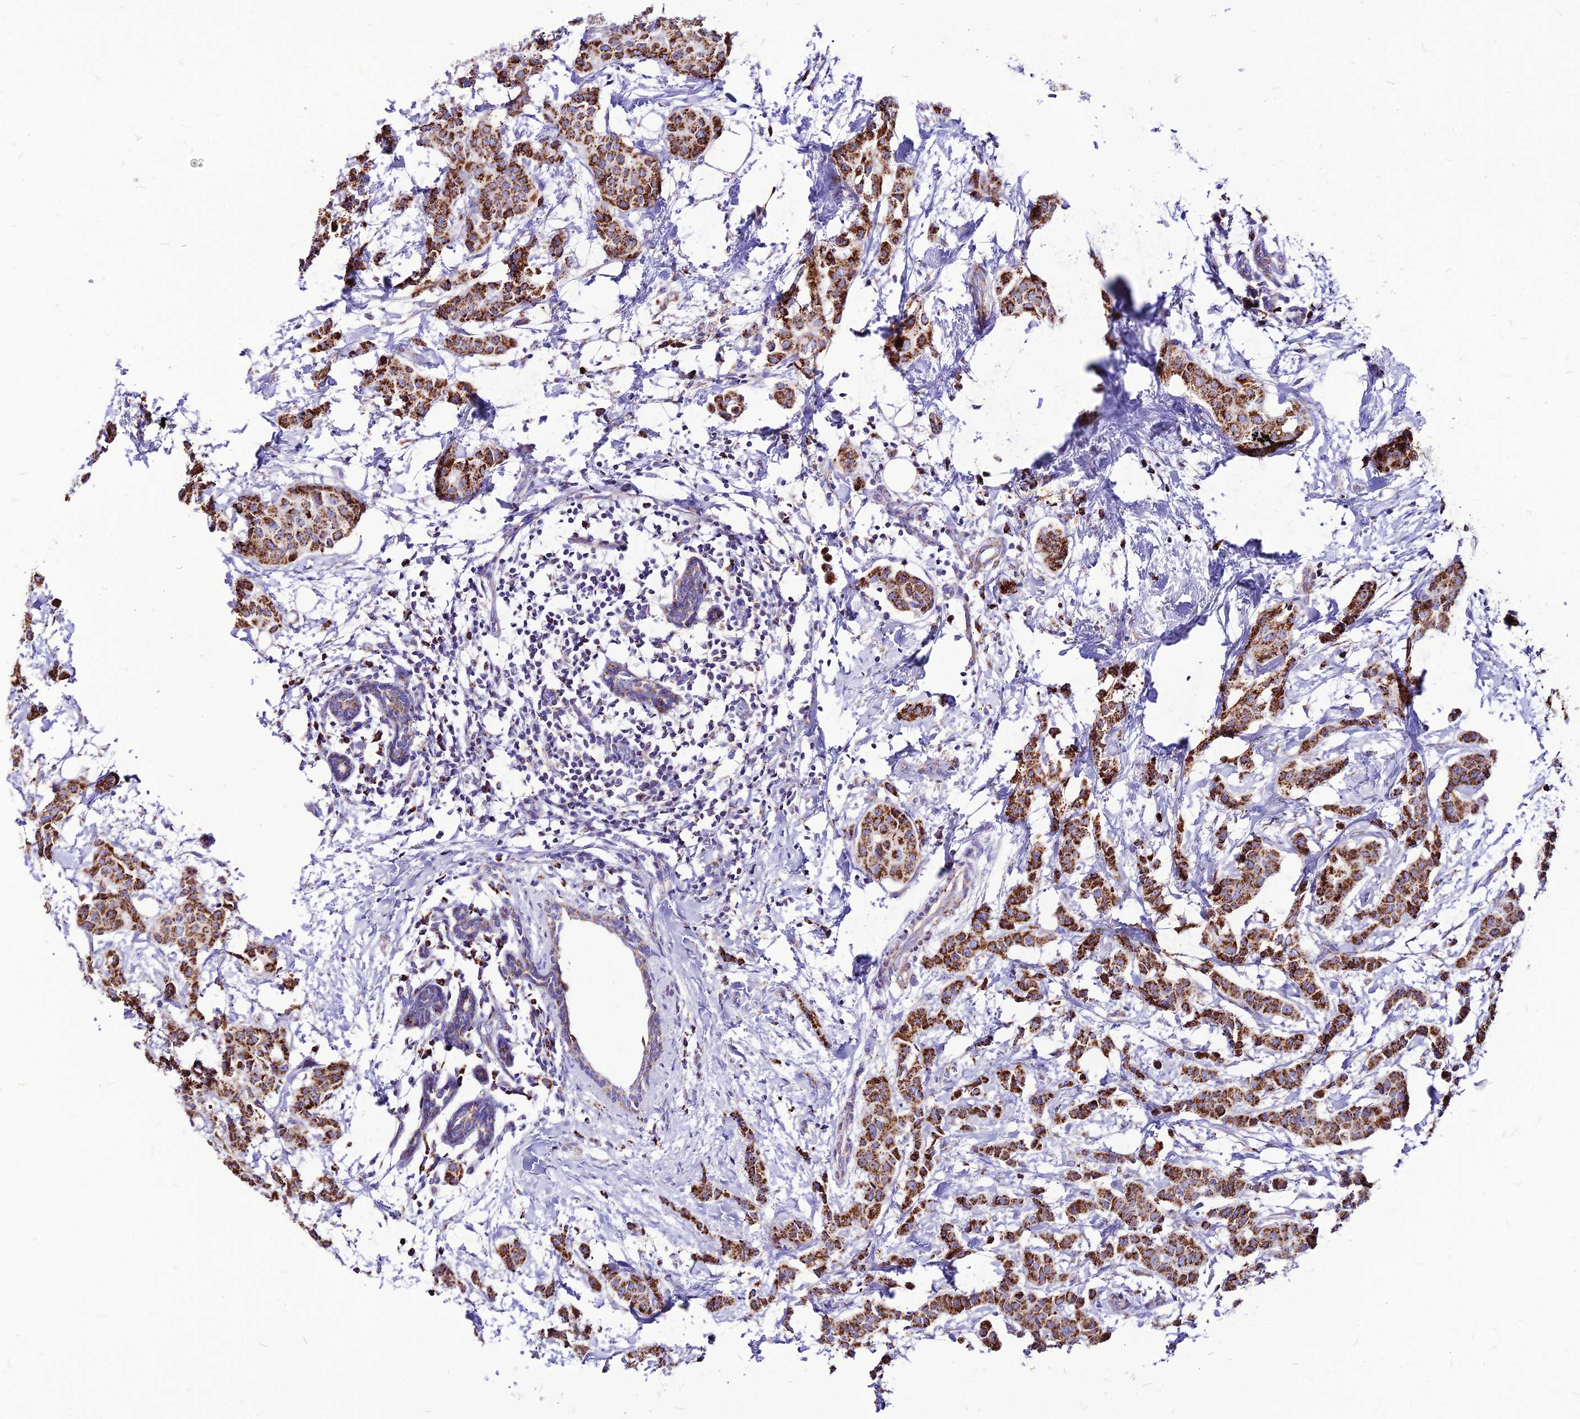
{"staining": {"intensity": "strong", "quantity": ">75%", "location": "cytoplasmic/membranous"}, "tissue": "breast cancer", "cell_type": "Tumor cells", "image_type": "cancer", "snomed": [{"axis": "morphology", "description": "Duct carcinoma"}, {"axis": "topography", "description": "Breast"}], "caption": "IHC image of human breast intraductal carcinoma stained for a protein (brown), which displays high levels of strong cytoplasmic/membranous positivity in approximately >75% of tumor cells.", "gene": "ECI1", "patient": {"sex": "female", "age": 40}}